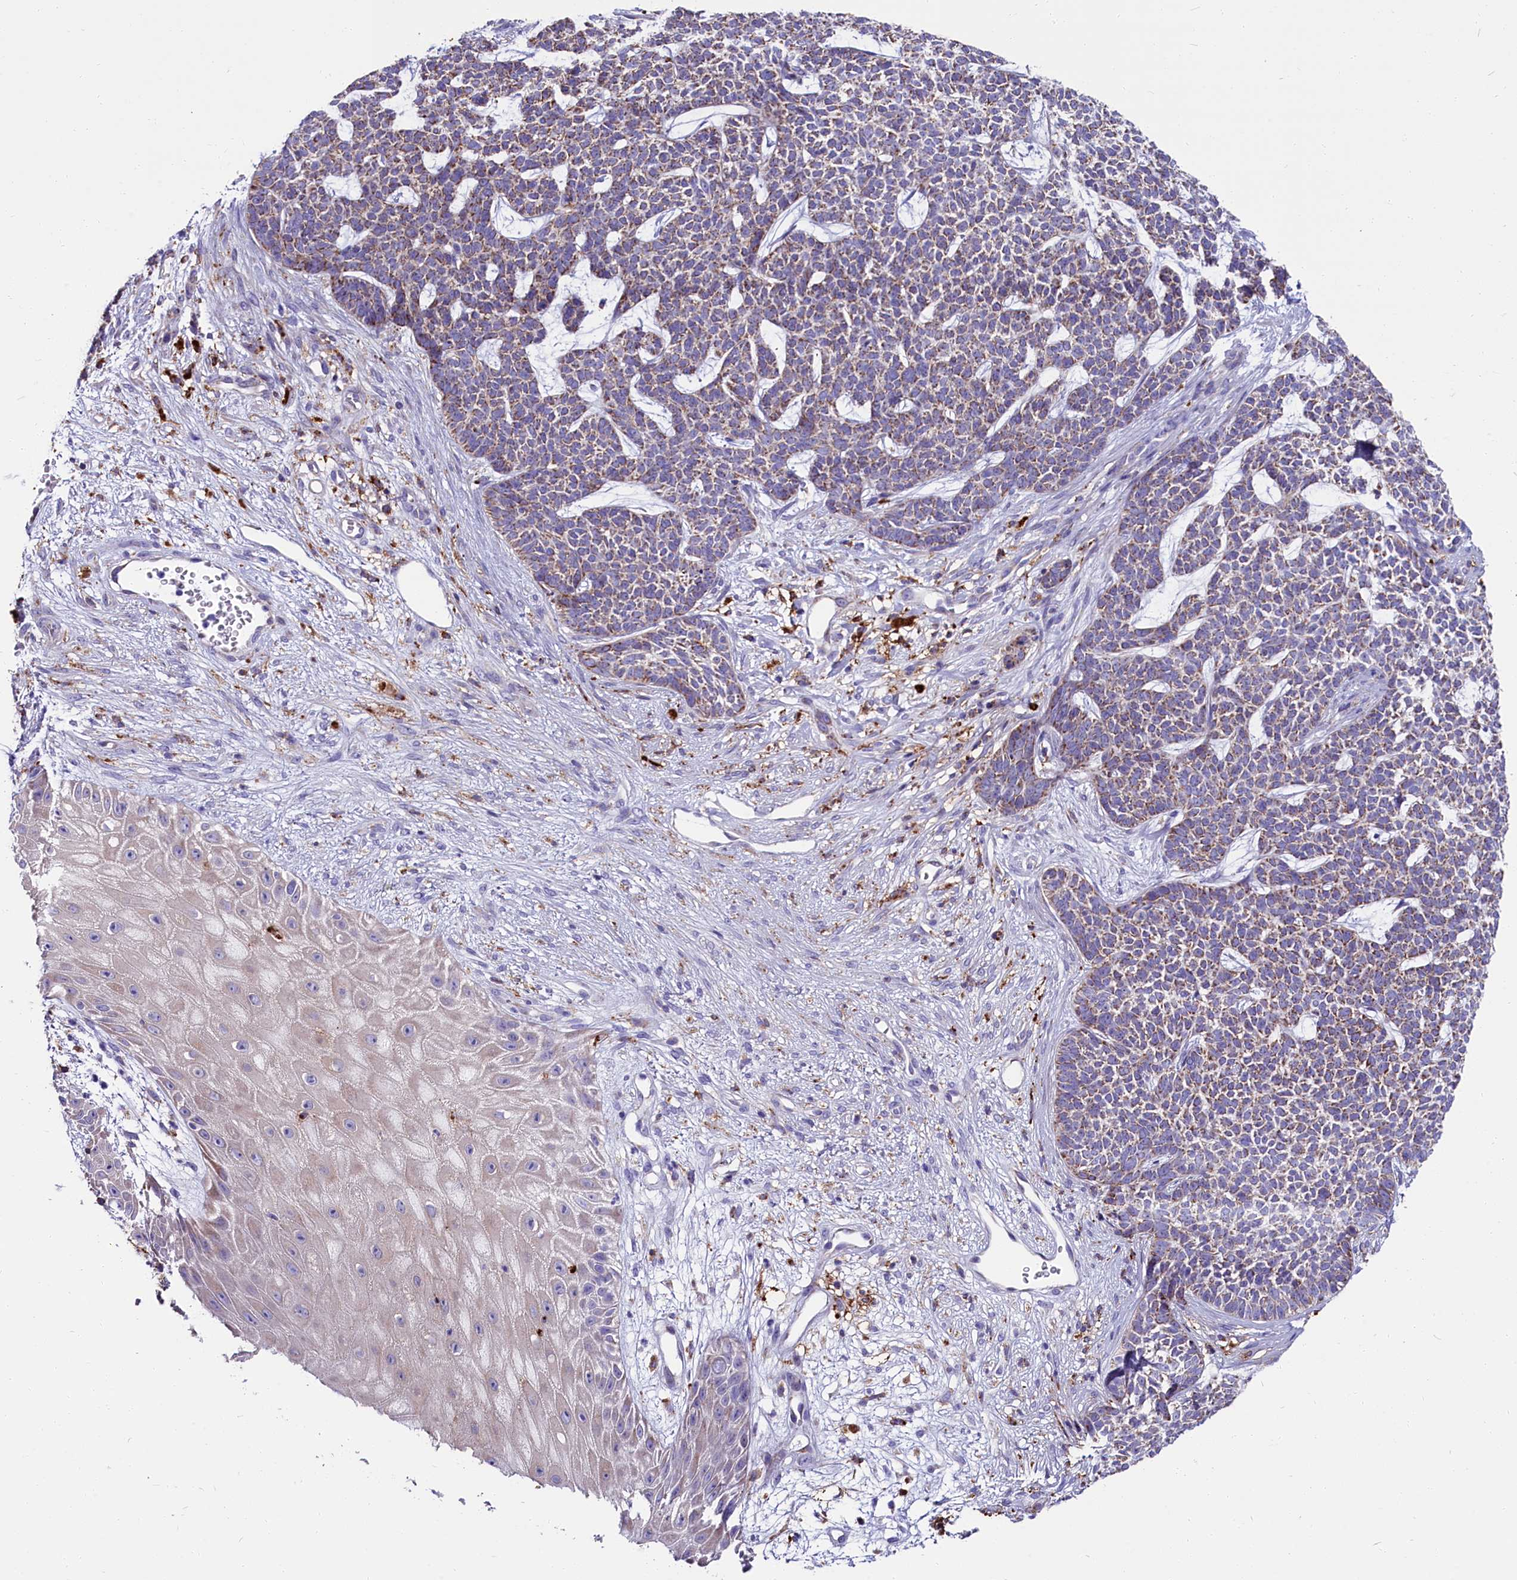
{"staining": {"intensity": "weak", "quantity": ">75%", "location": "cytoplasmic/membranous"}, "tissue": "skin cancer", "cell_type": "Tumor cells", "image_type": "cancer", "snomed": [{"axis": "morphology", "description": "Basal cell carcinoma"}, {"axis": "topography", "description": "Skin"}], "caption": "Human basal cell carcinoma (skin) stained with a protein marker demonstrates weak staining in tumor cells.", "gene": "IL20RA", "patient": {"sex": "female", "age": 84}}